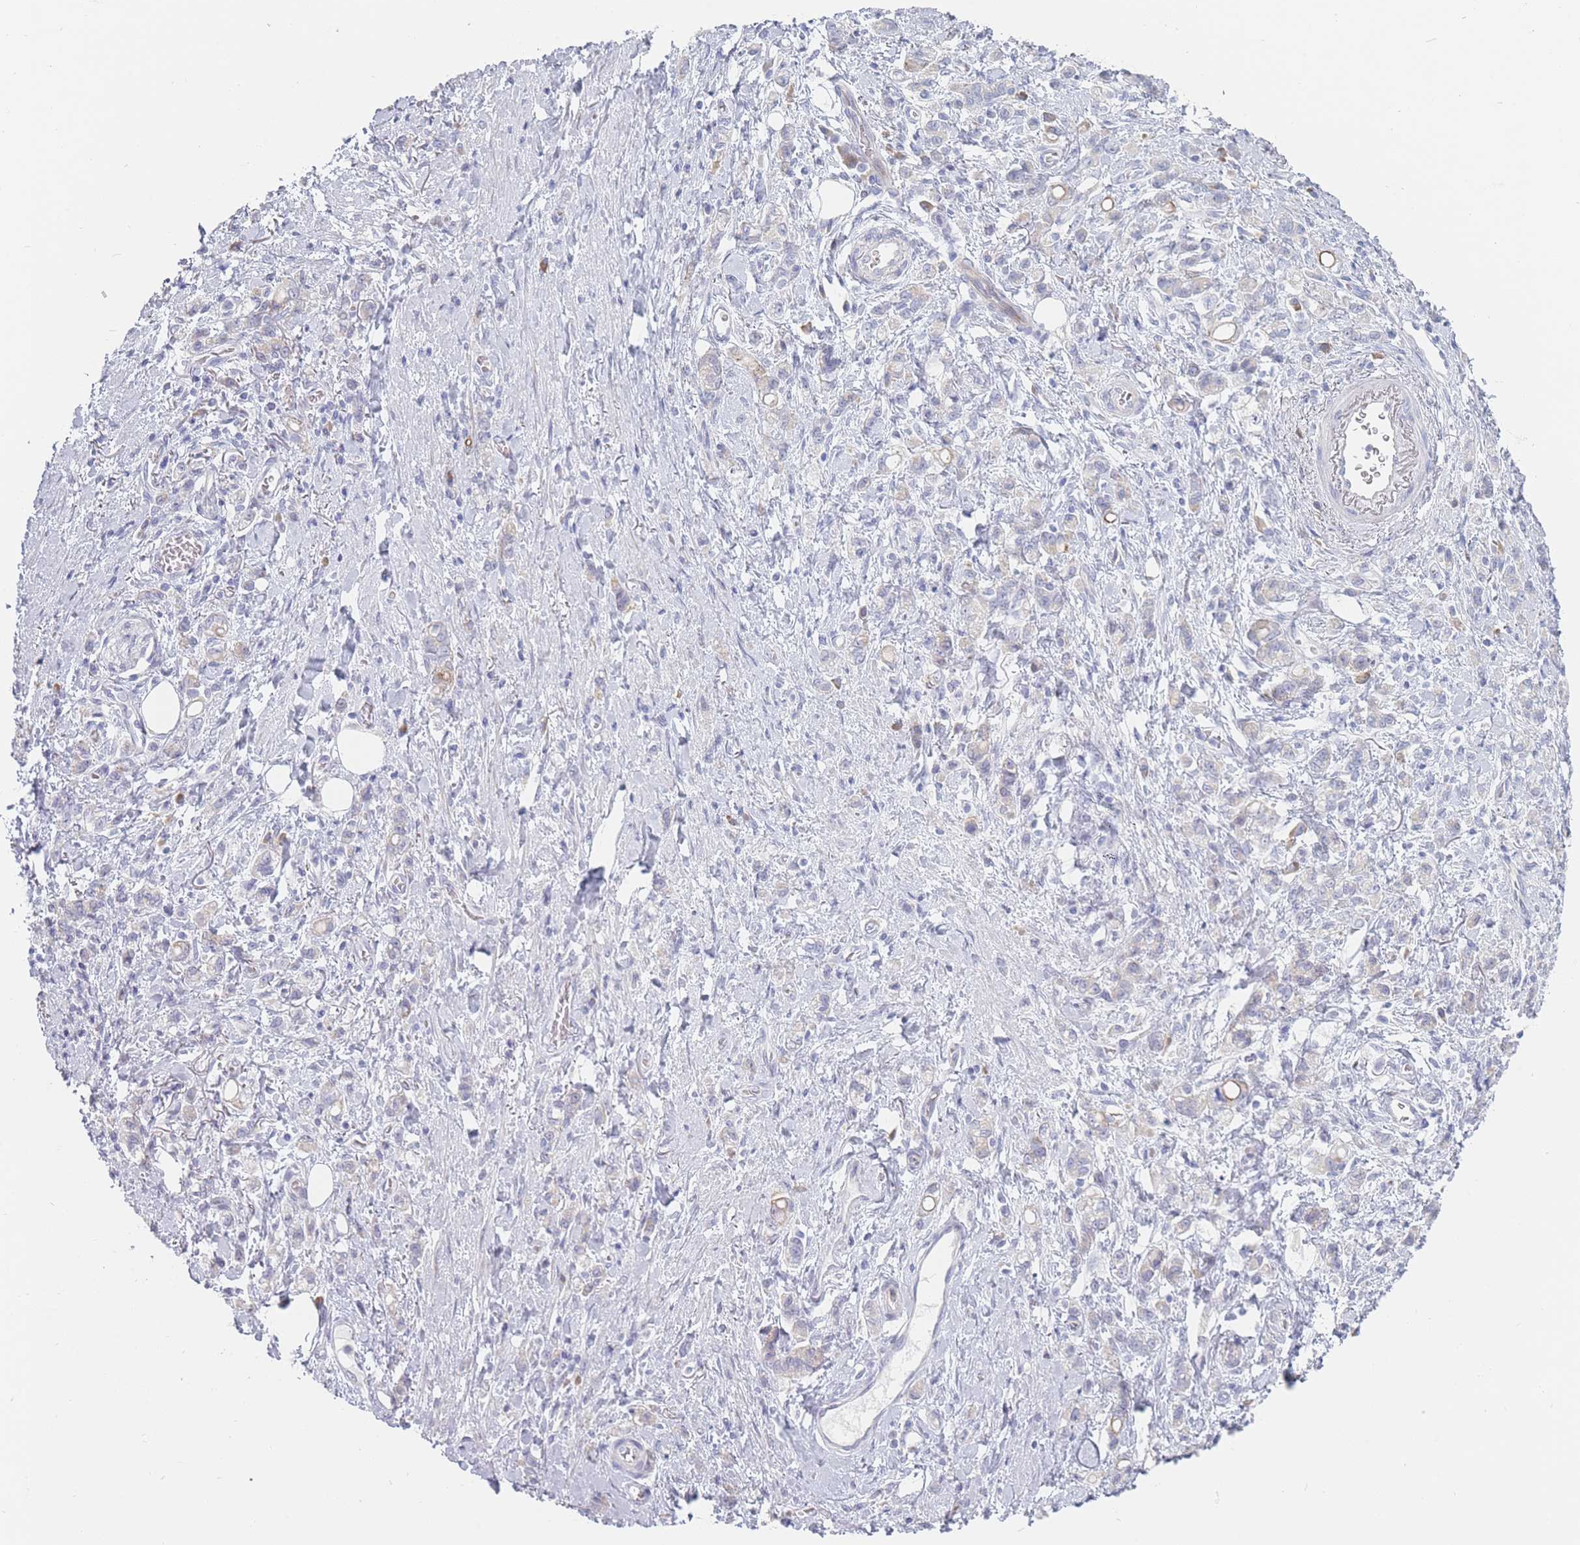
{"staining": {"intensity": "negative", "quantity": "none", "location": "none"}, "tissue": "stomach cancer", "cell_type": "Tumor cells", "image_type": "cancer", "snomed": [{"axis": "morphology", "description": "Adenocarcinoma, NOS"}, {"axis": "topography", "description": "Stomach"}], "caption": "Tumor cells are negative for brown protein staining in stomach cancer.", "gene": "SPATS1", "patient": {"sex": "male", "age": 77}}